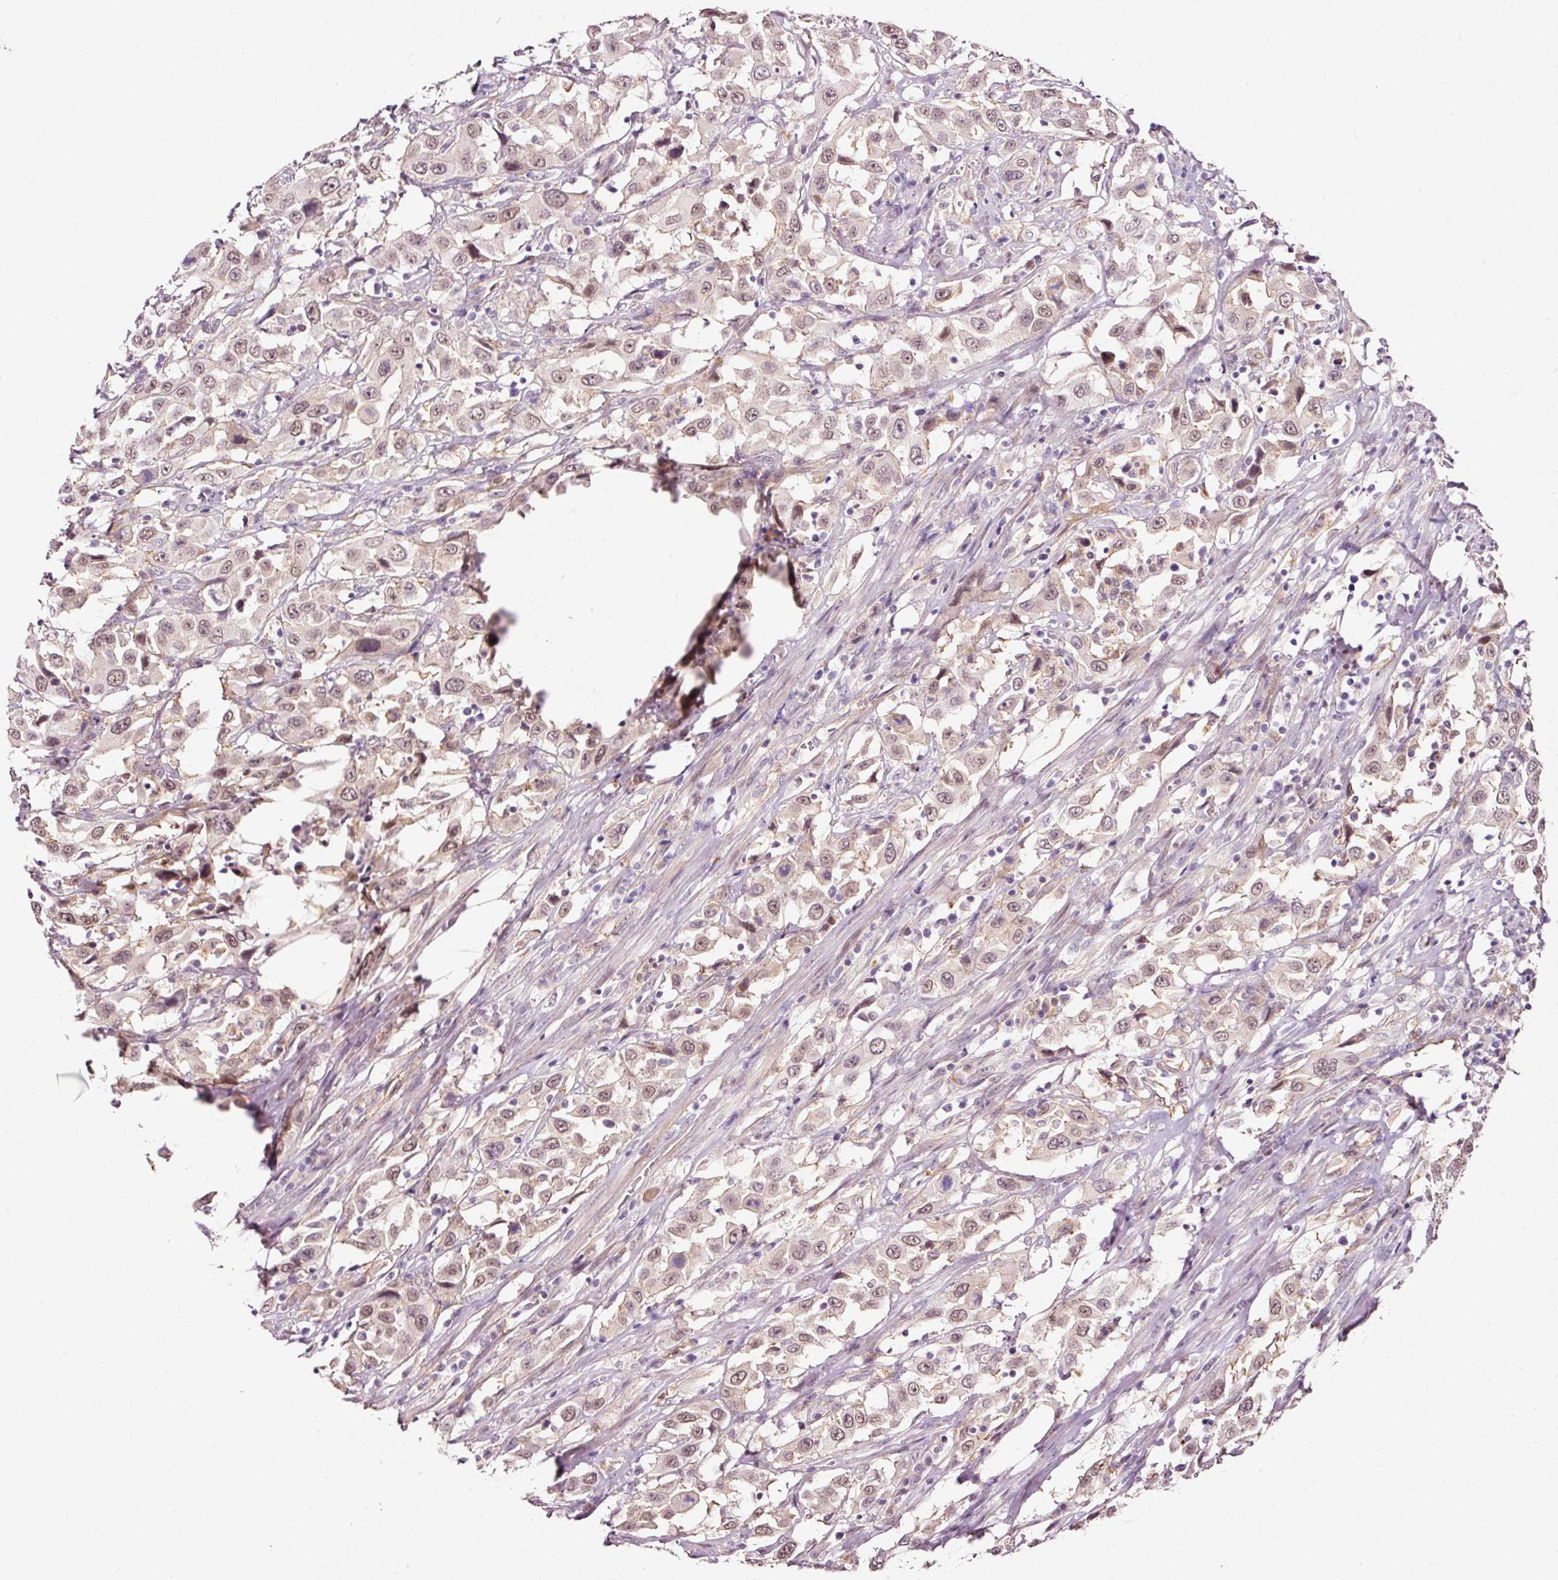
{"staining": {"intensity": "weak", "quantity": ">75%", "location": "cytoplasmic/membranous,nuclear"}, "tissue": "urothelial cancer", "cell_type": "Tumor cells", "image_type": "cancer", "snomed": [{"axis": "morphology", "description": "Urothelial carcinoma, High grade"}, {"axis": "topography", "description": "Urinary bladder"}], "caption": "This image reveals immunohistochemistry (IHC) staining of high-grade urothelial carcinoma, with low weak cytoplasmic/membranous and nuclear staining in about >75% of tumor cells.", "gene": "ABCB4", "patient": {"sex": "male", "age": 61}}